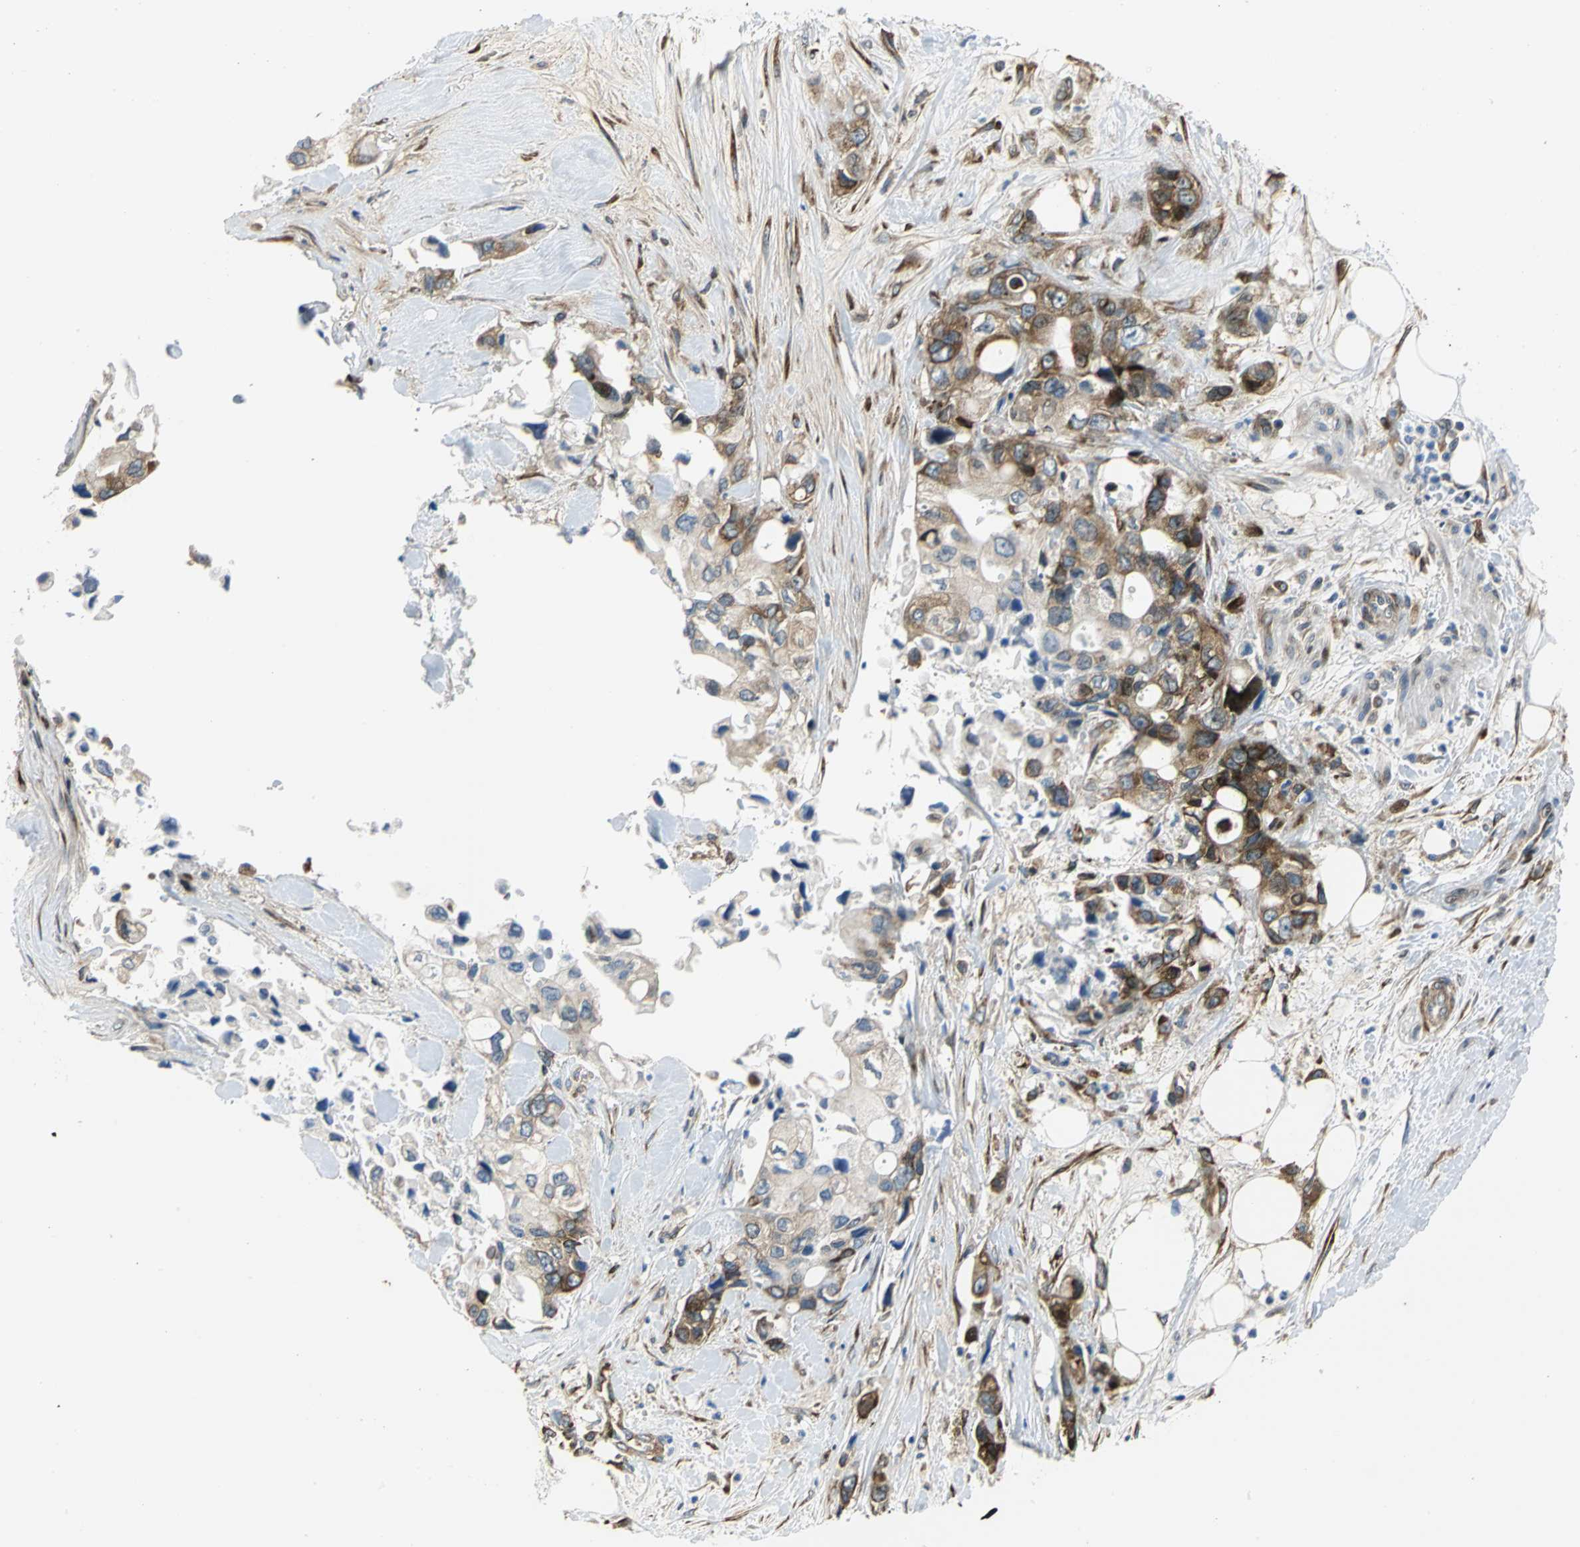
{"staining": {"intensity": "moderate", "quantity": ">75%", "location": "cytoplasmic/membranous"}, "tissue": "pancreatic cancer", "cell_type": "Tumor cells", "image_type": "cancer", "snomed": [{"axis": "morphology", "description": "Adenocarcinoma, NOS"}, {"axis": "topography", "description": "Pancreas"}], "caption": "Pancreatic cancer tissue exhibits moderate cytoplasmic/membranous expression in about >75% of tumor cells", "gene": "YBX1", "patient": {"sex": "male", "age": 70}}